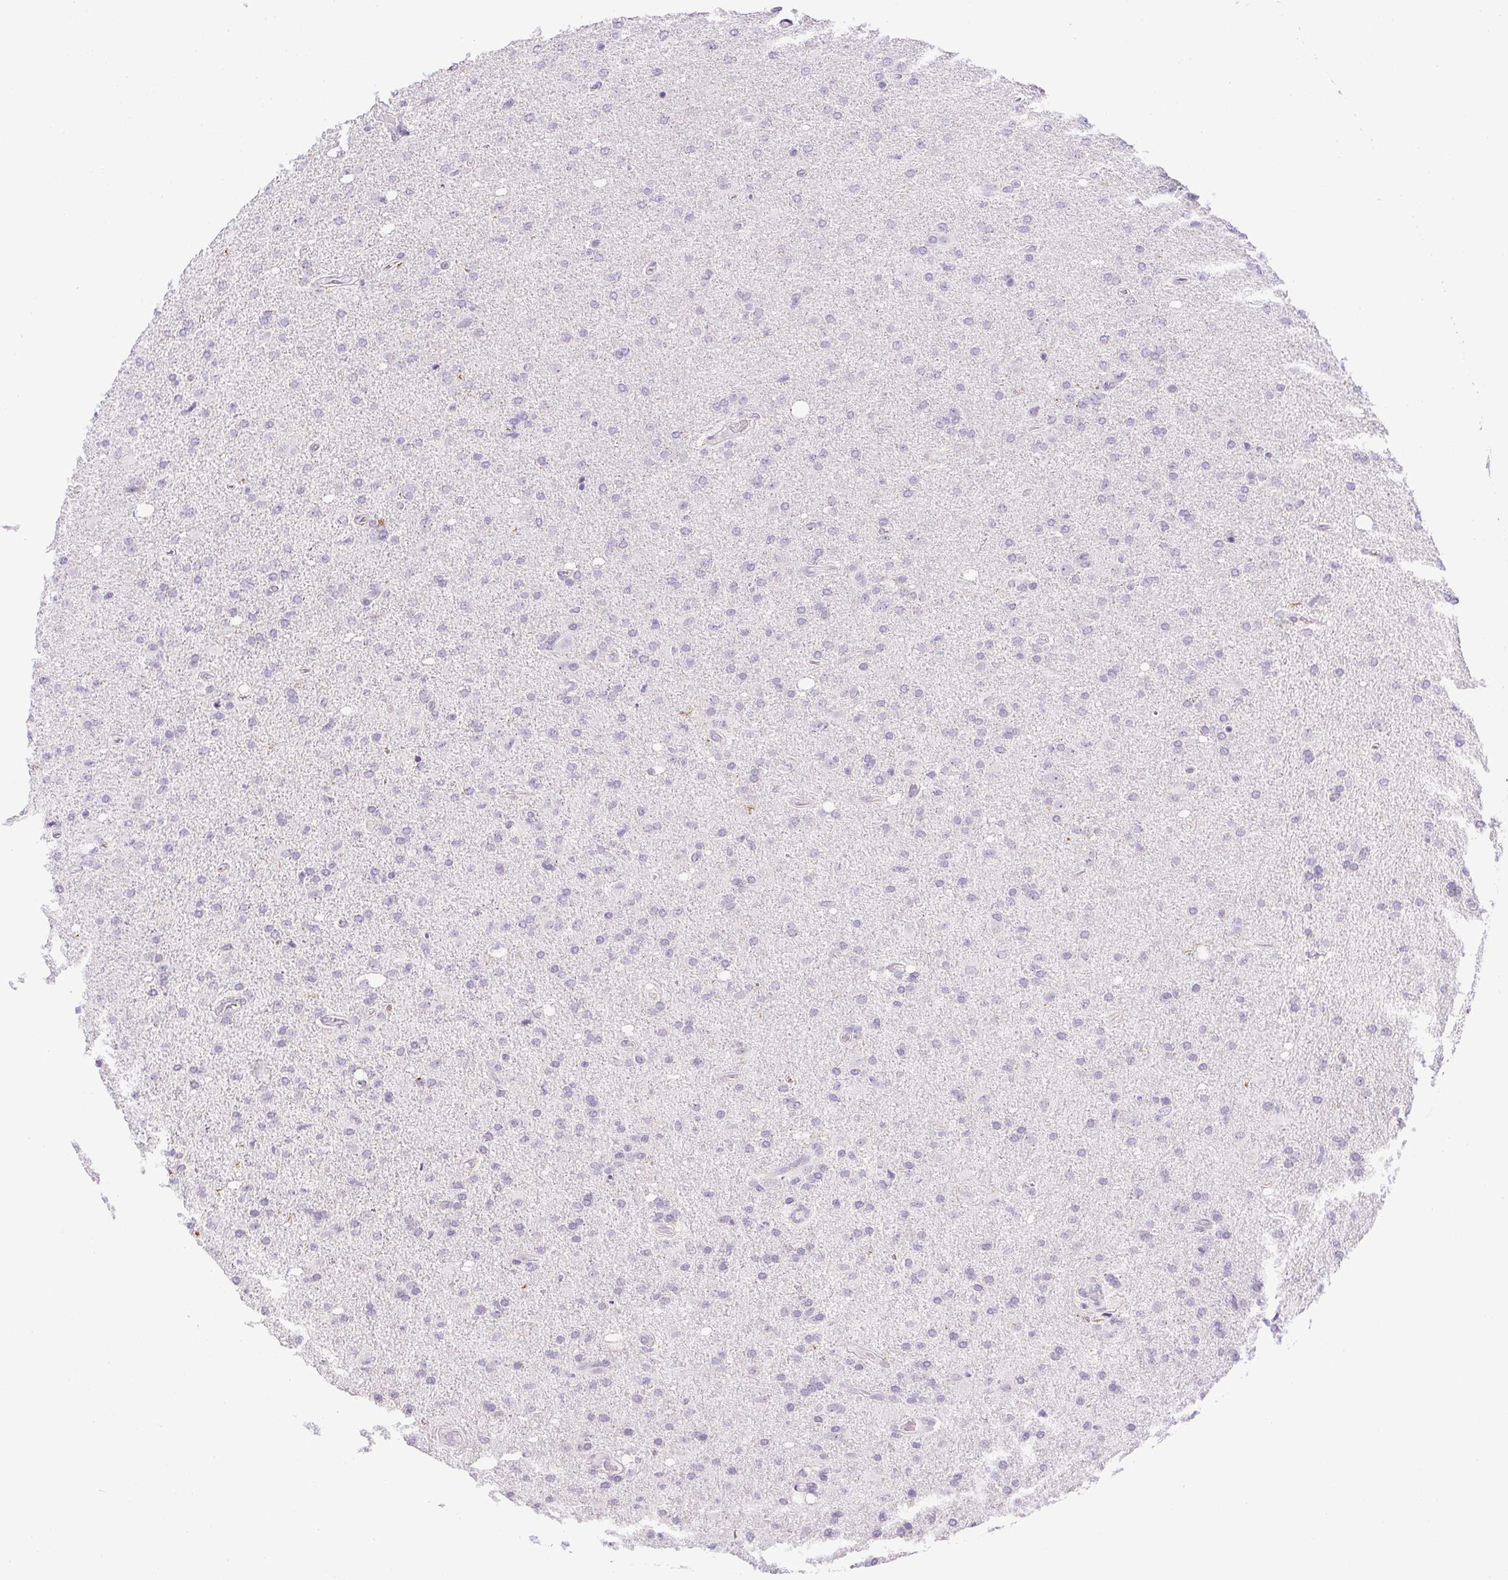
{"staining": {"intensity": "negative", "quantity": "none", "location": "none"}, "tissue": "glioma", "cell_type": "Tumor cells", "image_type": "cancer", "snomed": [{"axis": "morphology", "description": "Glioma, malignant, High grade"}, {"axis": "topography", "description": "Cerebral cortex"}], "caption": "Photomicrograph shows no protein staining in tumor cells of malignant glioma (high-grade) tissue. (Brightfield microscopy of DAB immunohistochemistry at high magnification).", "gene": "PRL", "patient": {"sex": "male", "age": 70}}